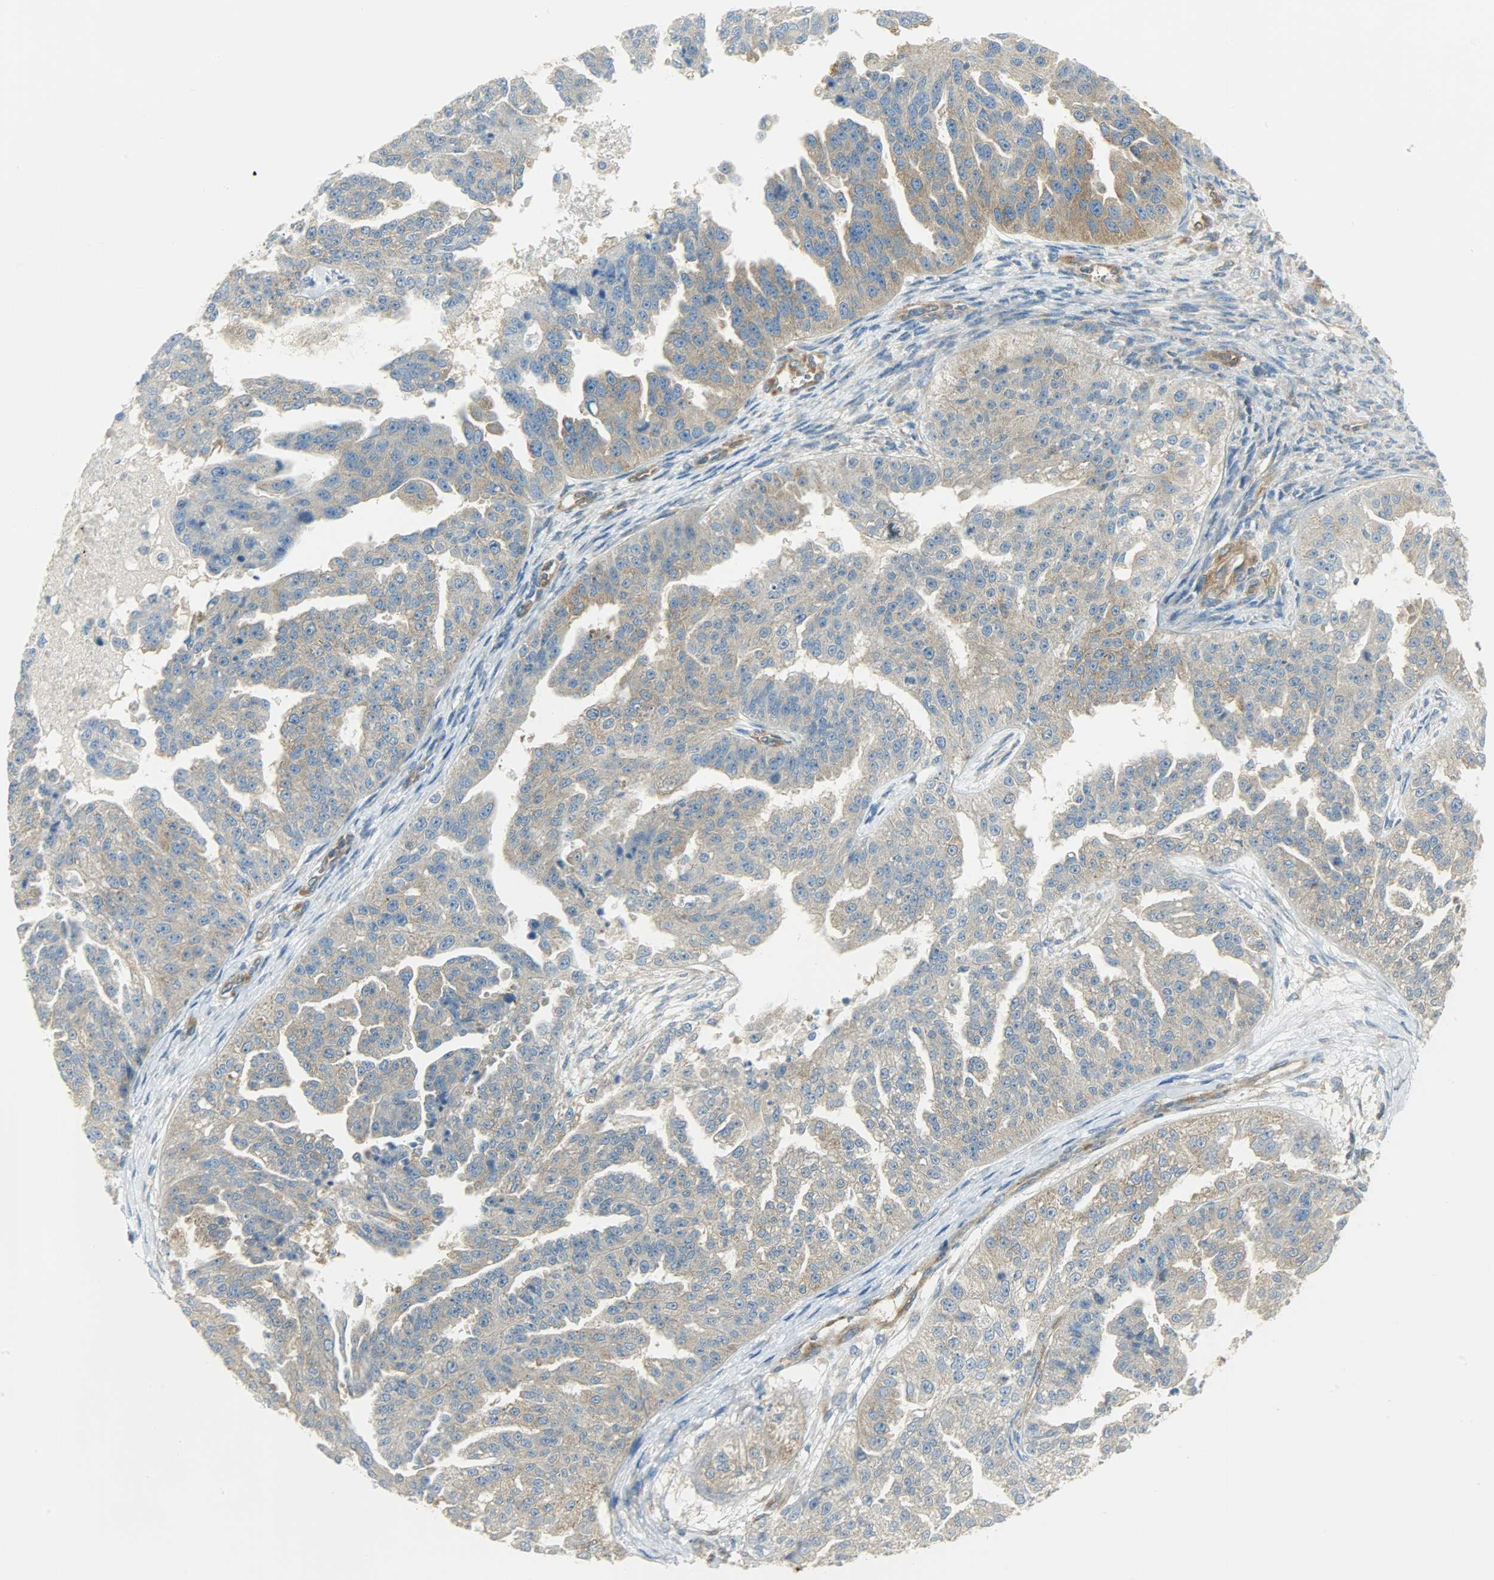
{"staining": {"intensity": "weak", "quantity": ">75%", "location": "cytoplasmic/membranous"}, "tissue": "ovarian cancer", "cell_type": "Tumor cells", "image_type": "cancer", "snomed": [{"axis": "morphology", "description": "Cystadenocarcinoma, serous, NOS"}, {"axis": "topography", "description": "Ovary"}], "caption": "A high-resolution photomicrograph shows immunohistochemistry staining of serous cystadenocarcinoma (ovarian), which displays weak cytoplasmic/membranous staining in about >75% of tumor cells.", "gene": "TSC22D2", "patient": {"sex": "female", "age": 58}}